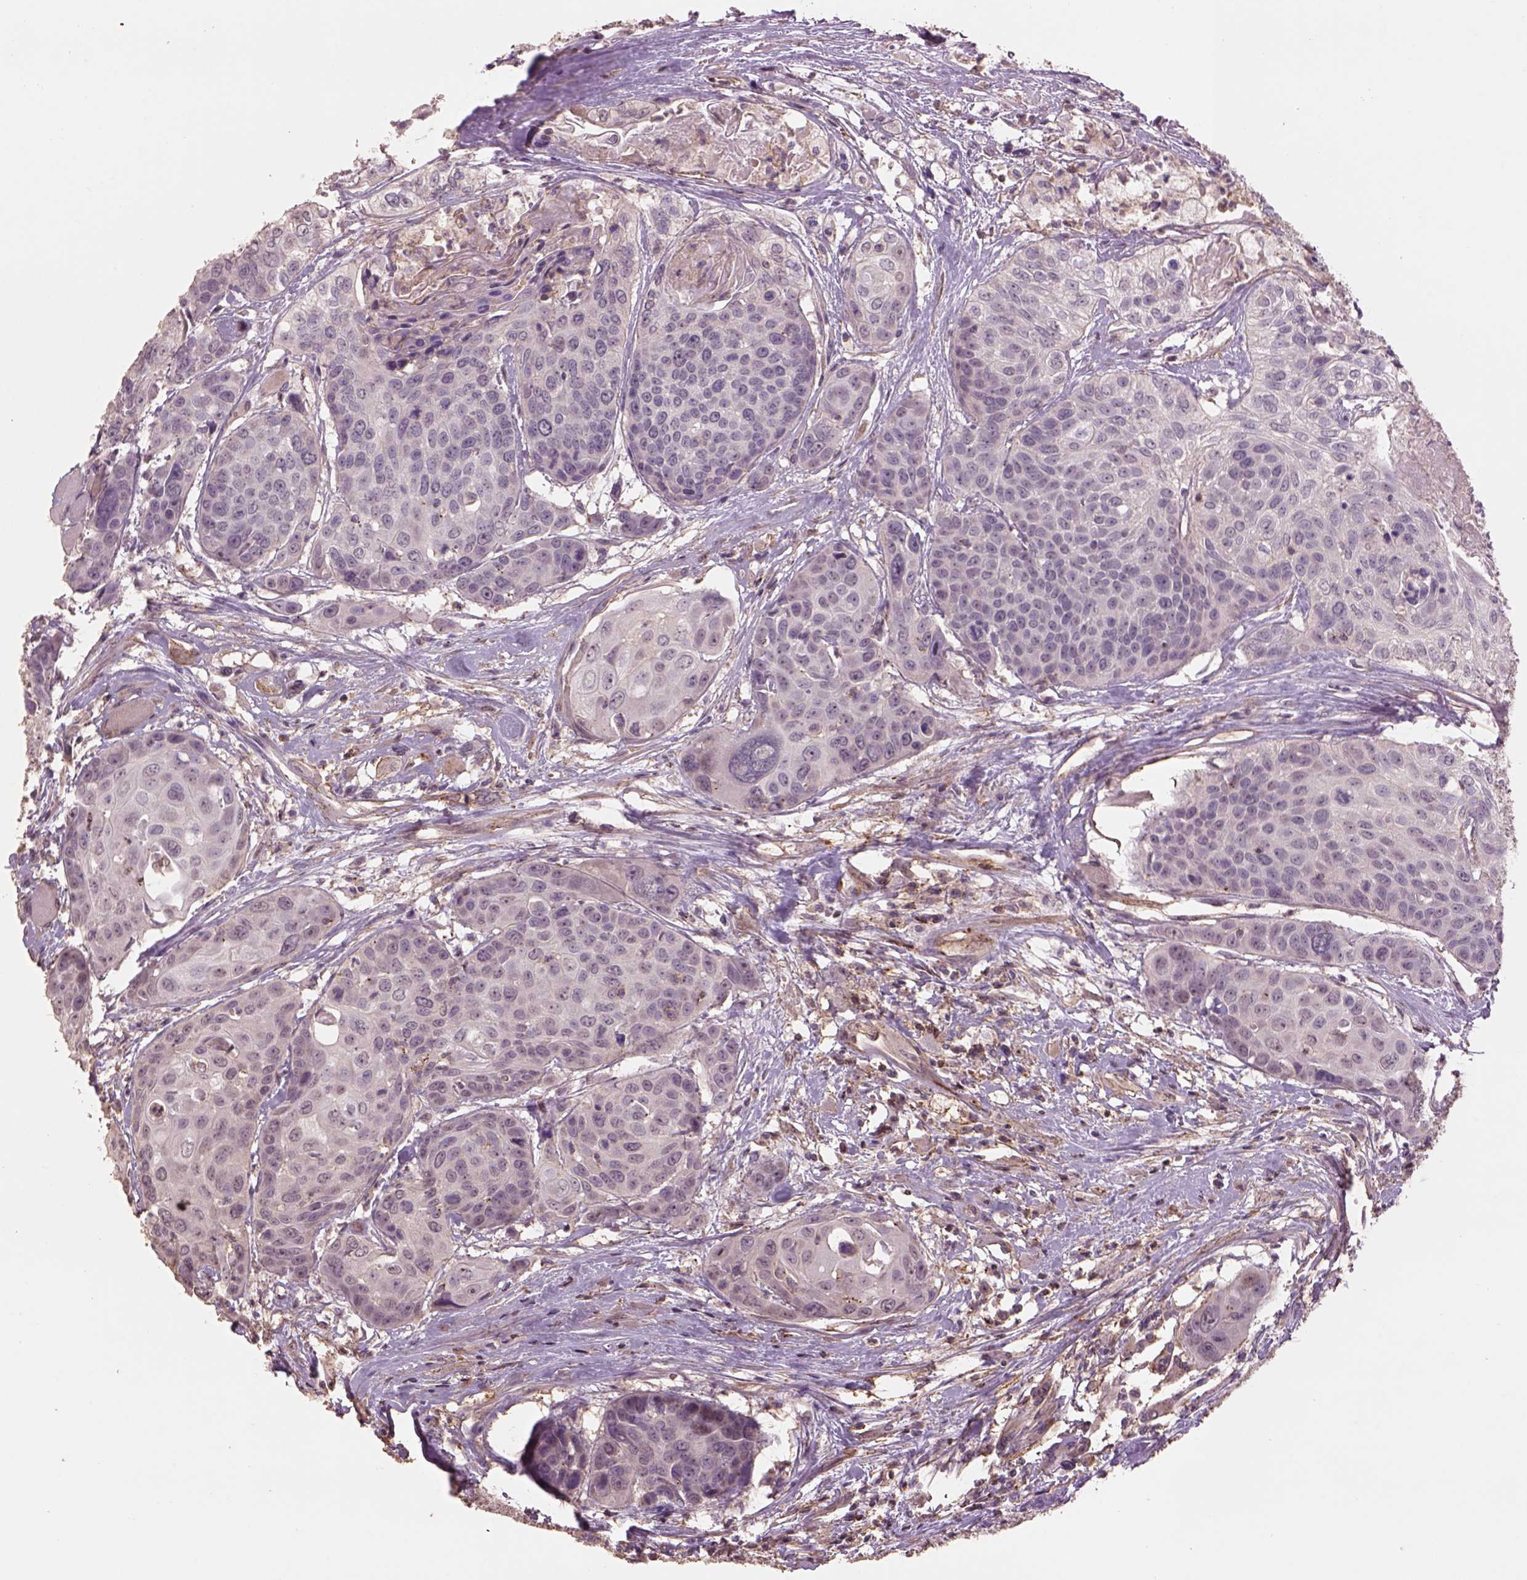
{"staining": {"intensity": "negative", "quantity": "none", "location": "none"}, "tissue": "head and neck cancer", "cell_type": "Tumor cells", "image_type": "cancer", "snomed": [{"axis": "morphology", "description": "Squamous cell carcinoma, NOS"}, {"axis": "topography", "description": "Oral tissue"}, {"axis": "topography", "description": "Head-Neck"}], "caption": "The histopathology image reveals no staining of tumor cells in head and neck cancer.", "gene": "LIN7A", "patient": {"sex": "male", "age": 56}}